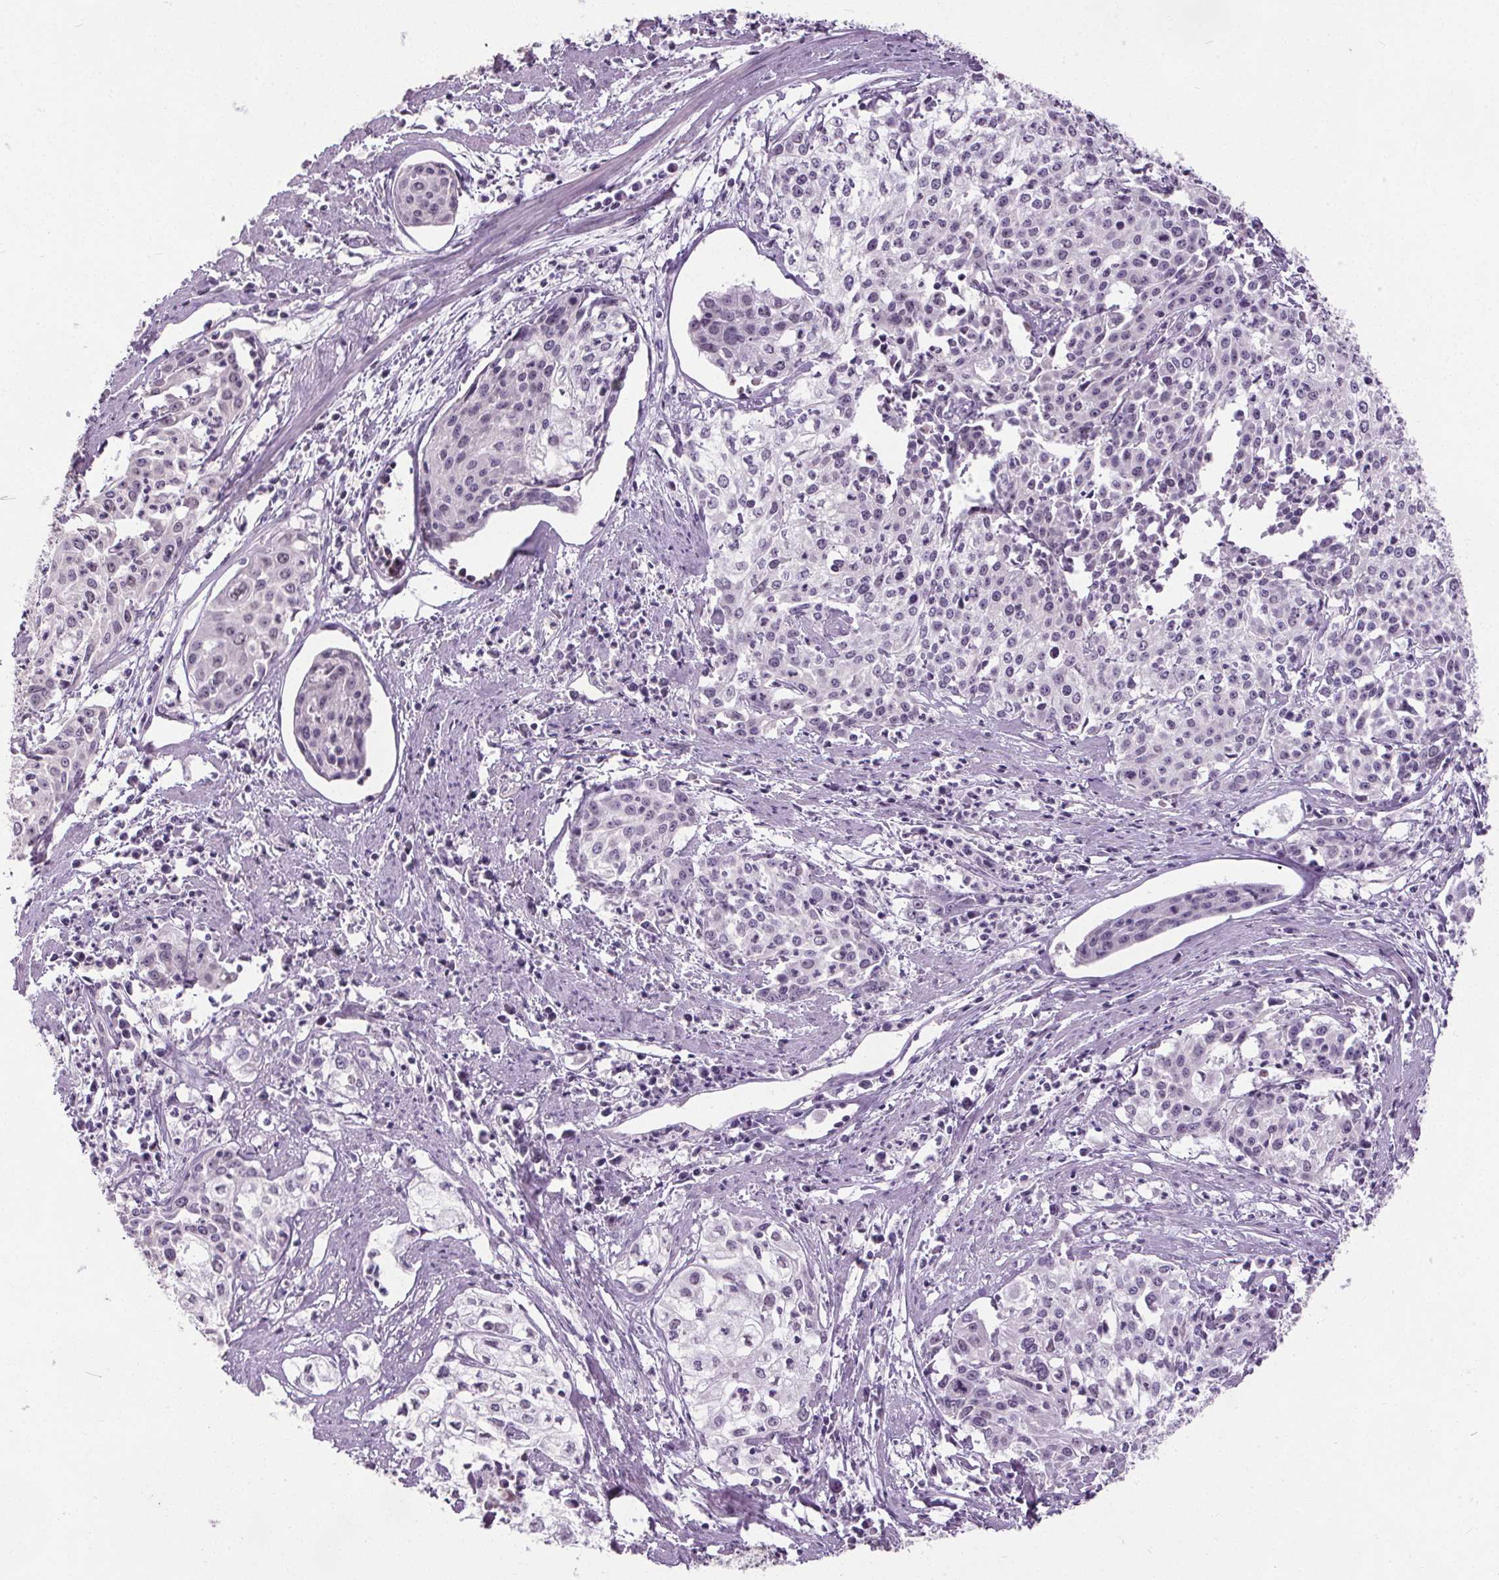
{"staining": {"intensity": "negative", "quantity": "none", "location": "none"}, "tissue": "cervical cancer", "cell_type": "Tumor cells", "image_type": "cancer", "snomed": [{"axis": "morphology", "description": "Squamous cell carcinoma, NOS"}, {"axis": "topography", "description": "Cervix"}], "caption": "High power microscopy histopathology image of an IHC photomicrograph of cervical squamous cell carcinoma, revealing no significant expression in tumor cells.", "gene": "SLC2A9", "patient": {"sex": "female", "age": 39}}